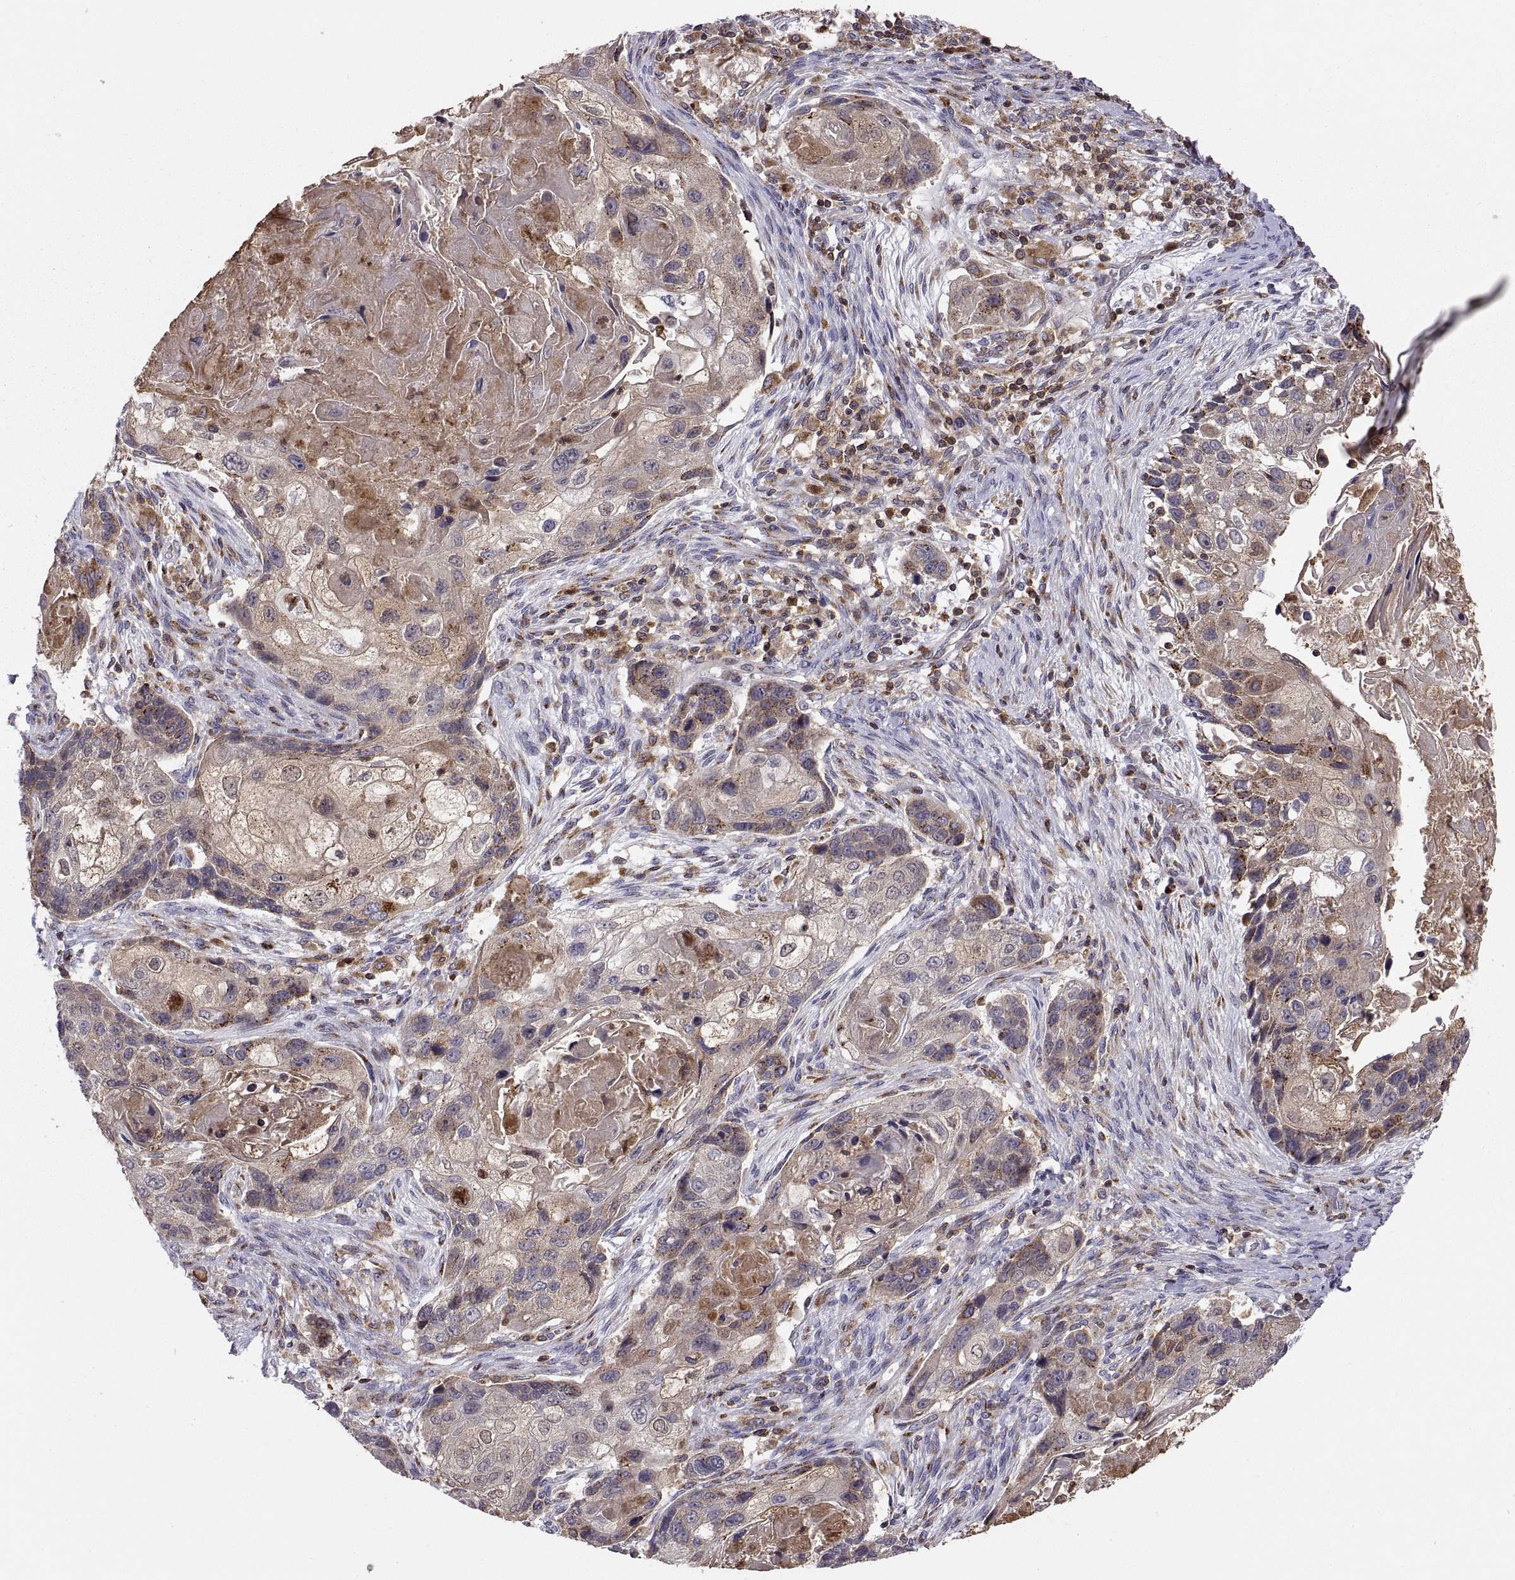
{"staining": {"intensity": "strong", "quantity": "<25%", "location": "cytoplasmic/membranous"}, "tissue": "lung cancer", "cell_type": "Tumor cells", "image_type": "cancer", "snomed": [{"axis": "morphology", "description": "Squamous cell carcinoma, NOS"}, {"axis": "topography", "description": "Lung"}], "caption": "A brown stain highlights strong cytoplasmic/membranous expression of a protein in squamous cell carcinoma (lung) tumor cells.", "gene": "ACAP1", "patient": {"sex": "male", "age": 69}}